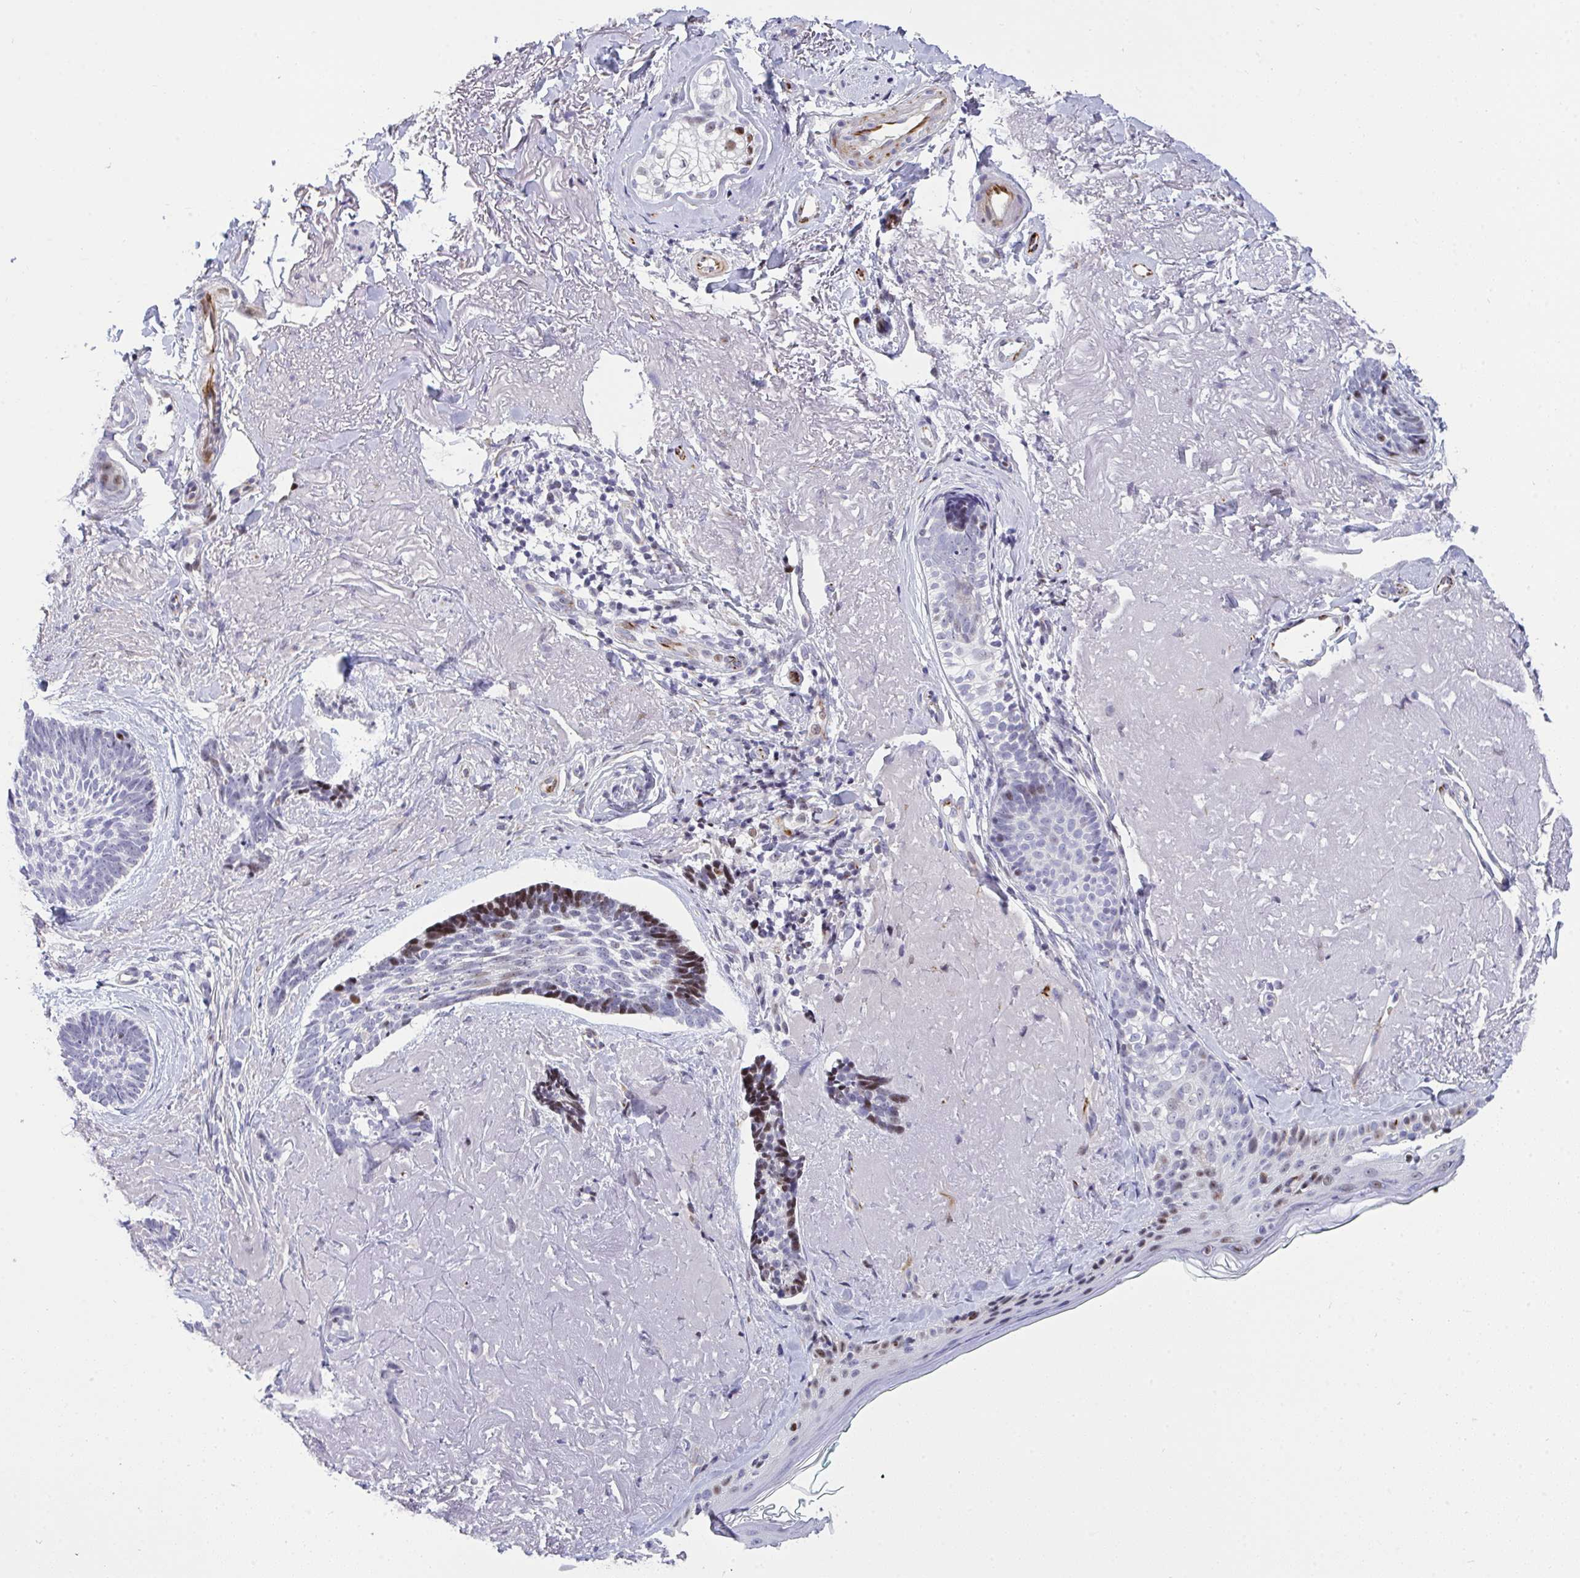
{"staining": {"intensity": "moderate", "quantity": "<25%", "location": "nuclear"}, "tissue": "skin cancer", "cell_type": "Tumor cells", "image_type": "cancer", "snomed": [{"axis": "morphology", "description": "Basal cell carcinoma"}, {"axis": "topography", "description": "Skin"}, {"axis": "topography", "description": "Skin of face"}, {"axis": "topography", "description": "Skin of nose"}], "caption": "Protein staining of skin basal cell carcinoma tissue shows moderate nuclear positivity in approximately <25% of tumor cells.", "gene": "PLPPR3", "patient": {"sex": "female", "age": 86}}